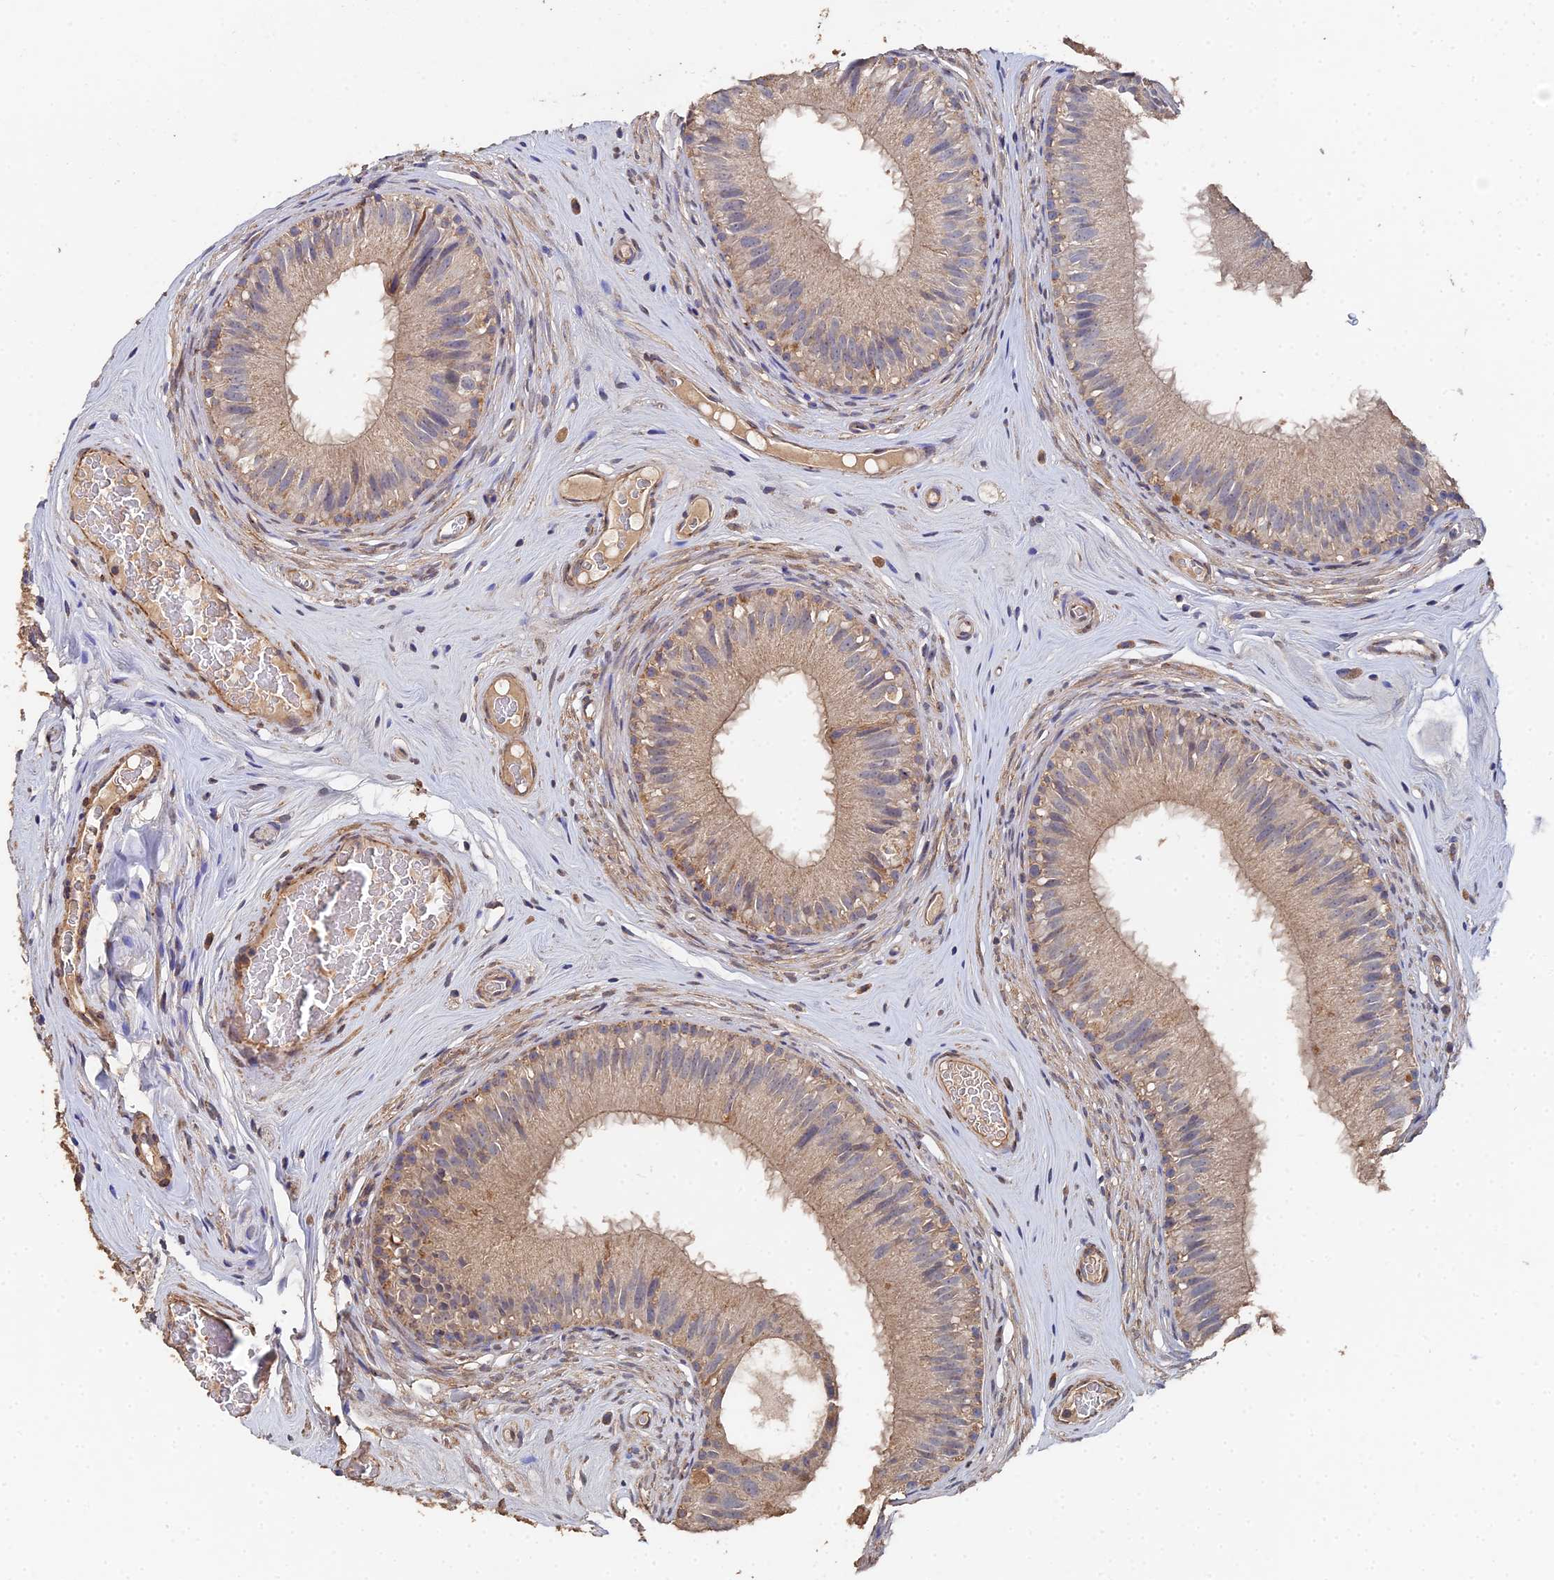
{"staining": {"intensity": "weak", "quantity": ">75%", "location": "cytoplasmic/membranous"}, "tissue": "epididymis", "cell_type": "Glandular cells", "image_type": "normal", "snomed": [{"axis": "morphology", "description": "Normal tissue, NOS"}, {"axis": "topography", "description": "Epididymis"}], "caption": "Immunohistochemistry (IHC) photomicrograph of unremarkable epididymis: human epididymis stained using immunohistochemistry (IHC) reveals low levels of weak protein expression localized specifically in the cytoplasmic/membranous of glandular cells, appearing as a cytoplasmic/membranous brown color.", "gene": "SPANXN4", "patient": {"sex": "male", "age": 45}}